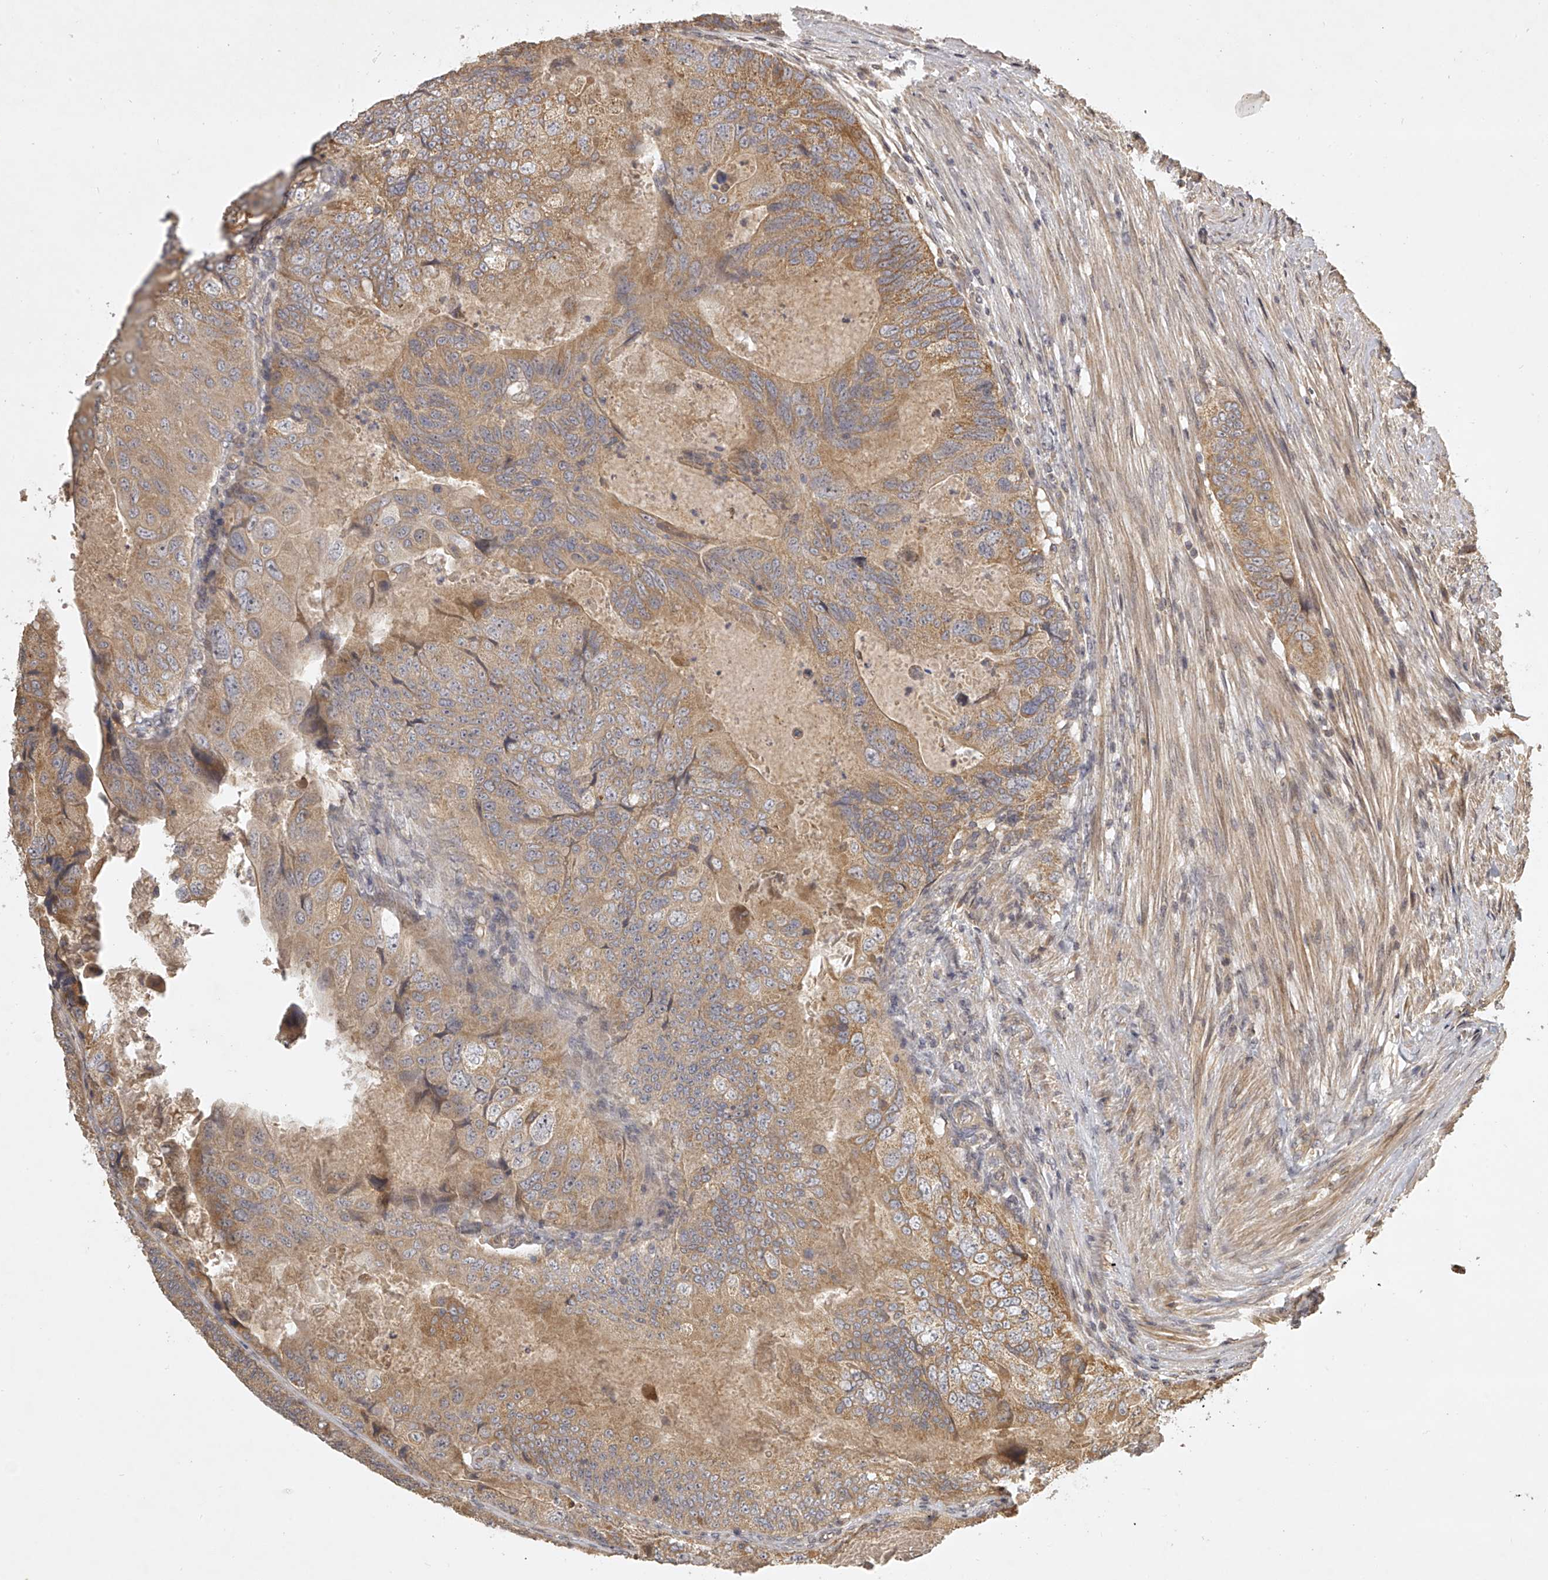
{"staining": {"intensity": "moderate", "quantity": "25%-75%", "location": "cytoplasmic/membranous"}, "tissue": "colorectal cancer", "cell_type": "Tumor cells", "image_type": "cancer", "snomed": [{"axis": "morphology", "description": "Adenocarcinoma, NOS"}, {"axis": "topography", "description": "Rectum"}], "caption": "Protein staining by IHC shows moderate cytoplasmic/membranous staining in about 25%-75% of tumor cells in colorectal cancer (adenocarcinoma).", "gene": "NFS1", "patient": {"sex": "male", "age": 63}}